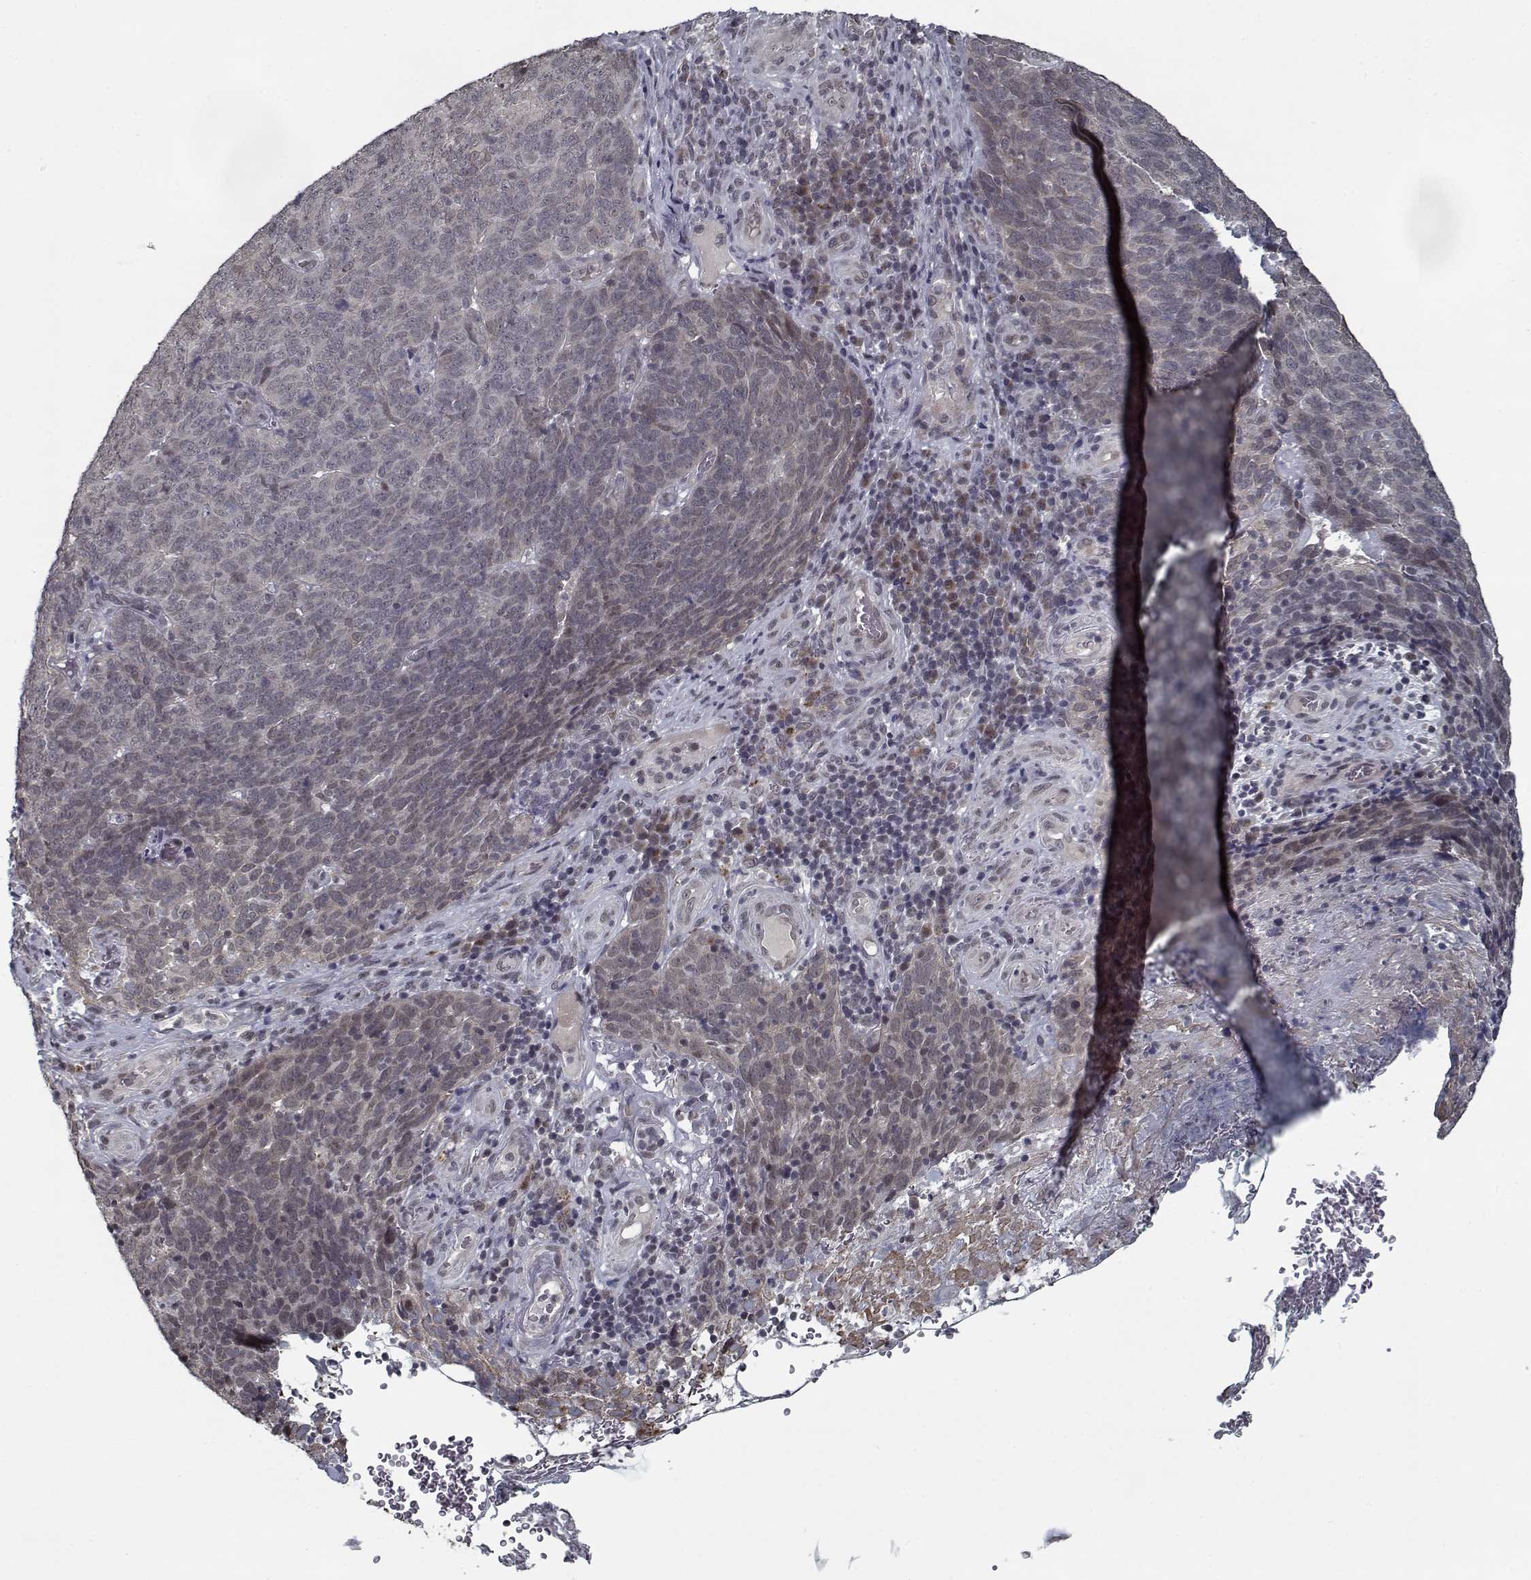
{"staining": {"intensity": "weak", "quantity": "<25%", "location": "cytoplasmic/membranous"}, "tissue": "skin cancer", "cell_type": "Tumor cells", "image_type": "cancer", "snomed": [{"axis": "morphology", "description": "Squamous cell carcinoma, NOS"}, {"axis": "topography", "description": "Skin"}, {"axis": "topography", "description": "Anal"}], "caption": "Tumor cells show no significant protein expression in skin squamous cell carcinoma.", "gene": "NLK", "patient": {"sex": "female", "age": 51}}